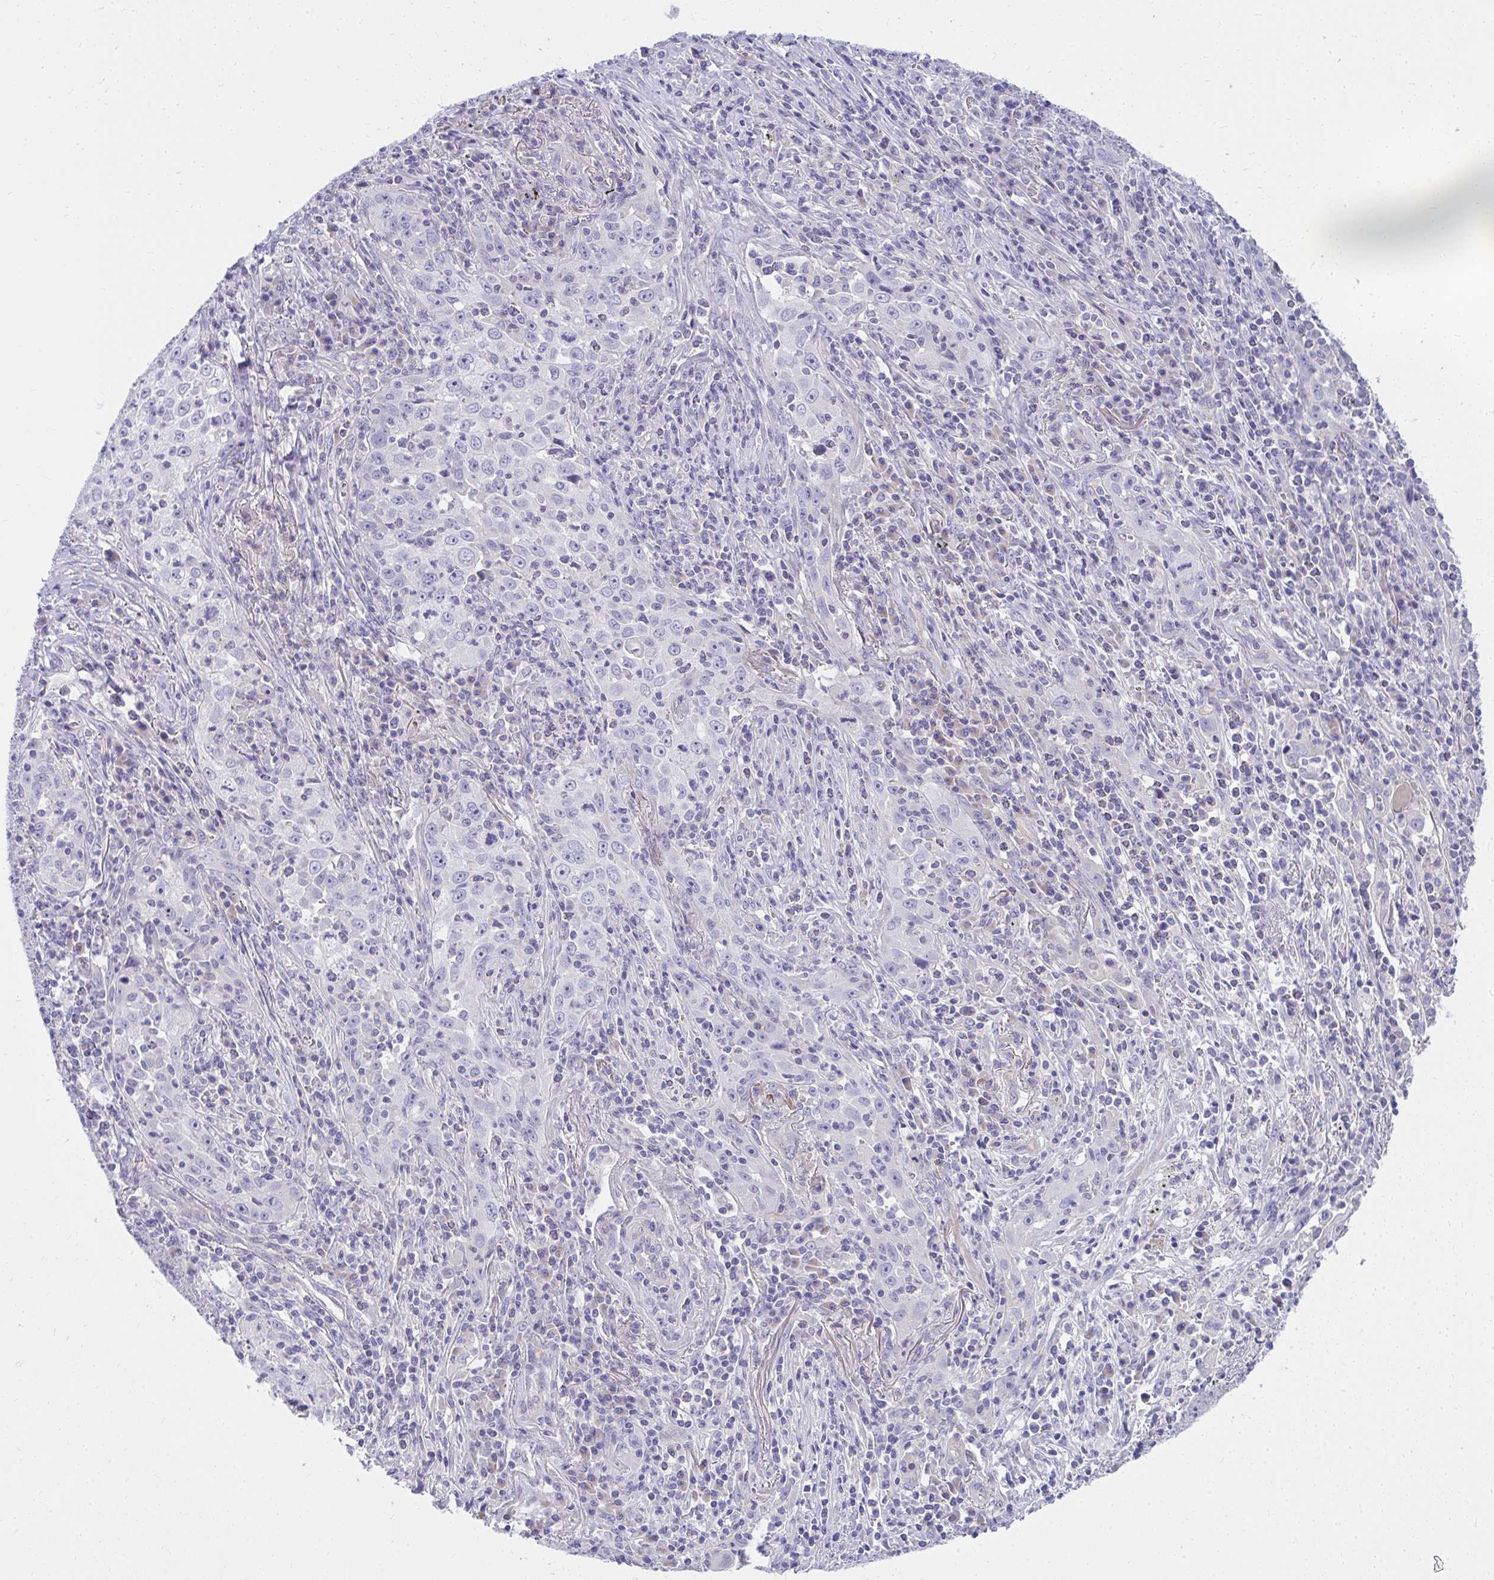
{"staining": {"intensity": "negative", "quantity": "none", "location": "none"}, "tissue": "lung cancer", "cell_type": "Tumor cells", "image_type": "cancer", "snomed": [{"axis": "morphology", "description": "Squamous cell carcinoma, NOS"}, {"axis": "topography", "description": "Lung"}], "caption": "Lung cancer was stained to show a protein in brown. There is no significant staining in tumor cells. (Brightfield microscopy of DAB immunohistochemistry at high magnification).", "gene": "LRRC36", "patient": {"sex": "male", "age": 71}}